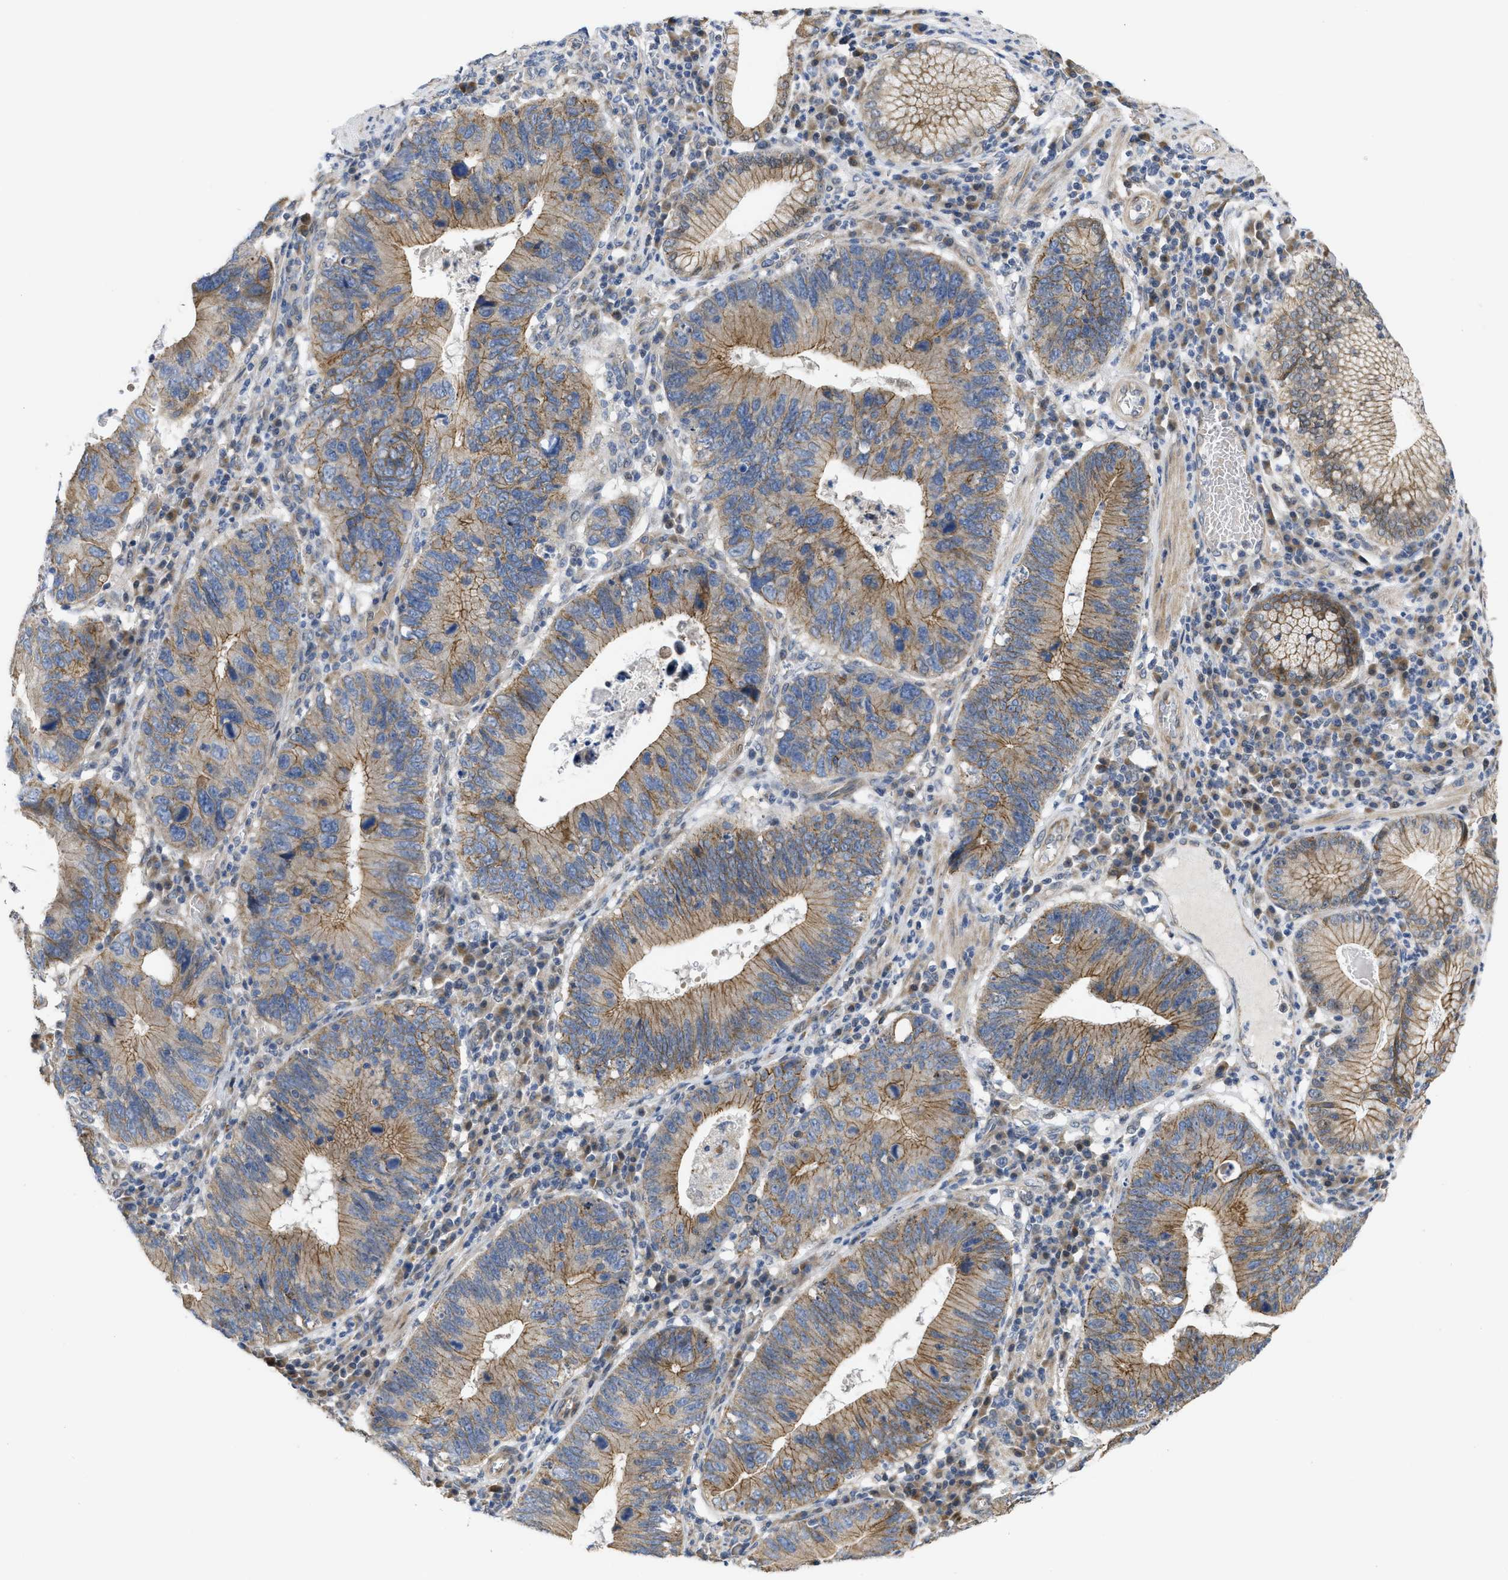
{"staining": {"intensity": "weak", "quantity": ">75%", "location": "cytoplasmic/membranous"}, "tissue": "stomach cancer", "cell_type": "Tumor cells", "image_type": "cancer", "snomed": [{"axis": "morphology", "description": "Adenocarcinoma, NOS"}, {"axis": "topography", "description": "Stomach"}], "caption": "A high-resolution photomicrograph shows immunohistochemistry staining of adenocarcinoma (stomach), which demonstrates weak cytoplasmic/membranous expression in about >75% of tumor cells. (Stains: DAB in brown, nuclei in blue, Microscopy: brightfield microscopy at high magnification).", "gene": "CDPF1", "patient": {"sex": "male", "age": 59}}